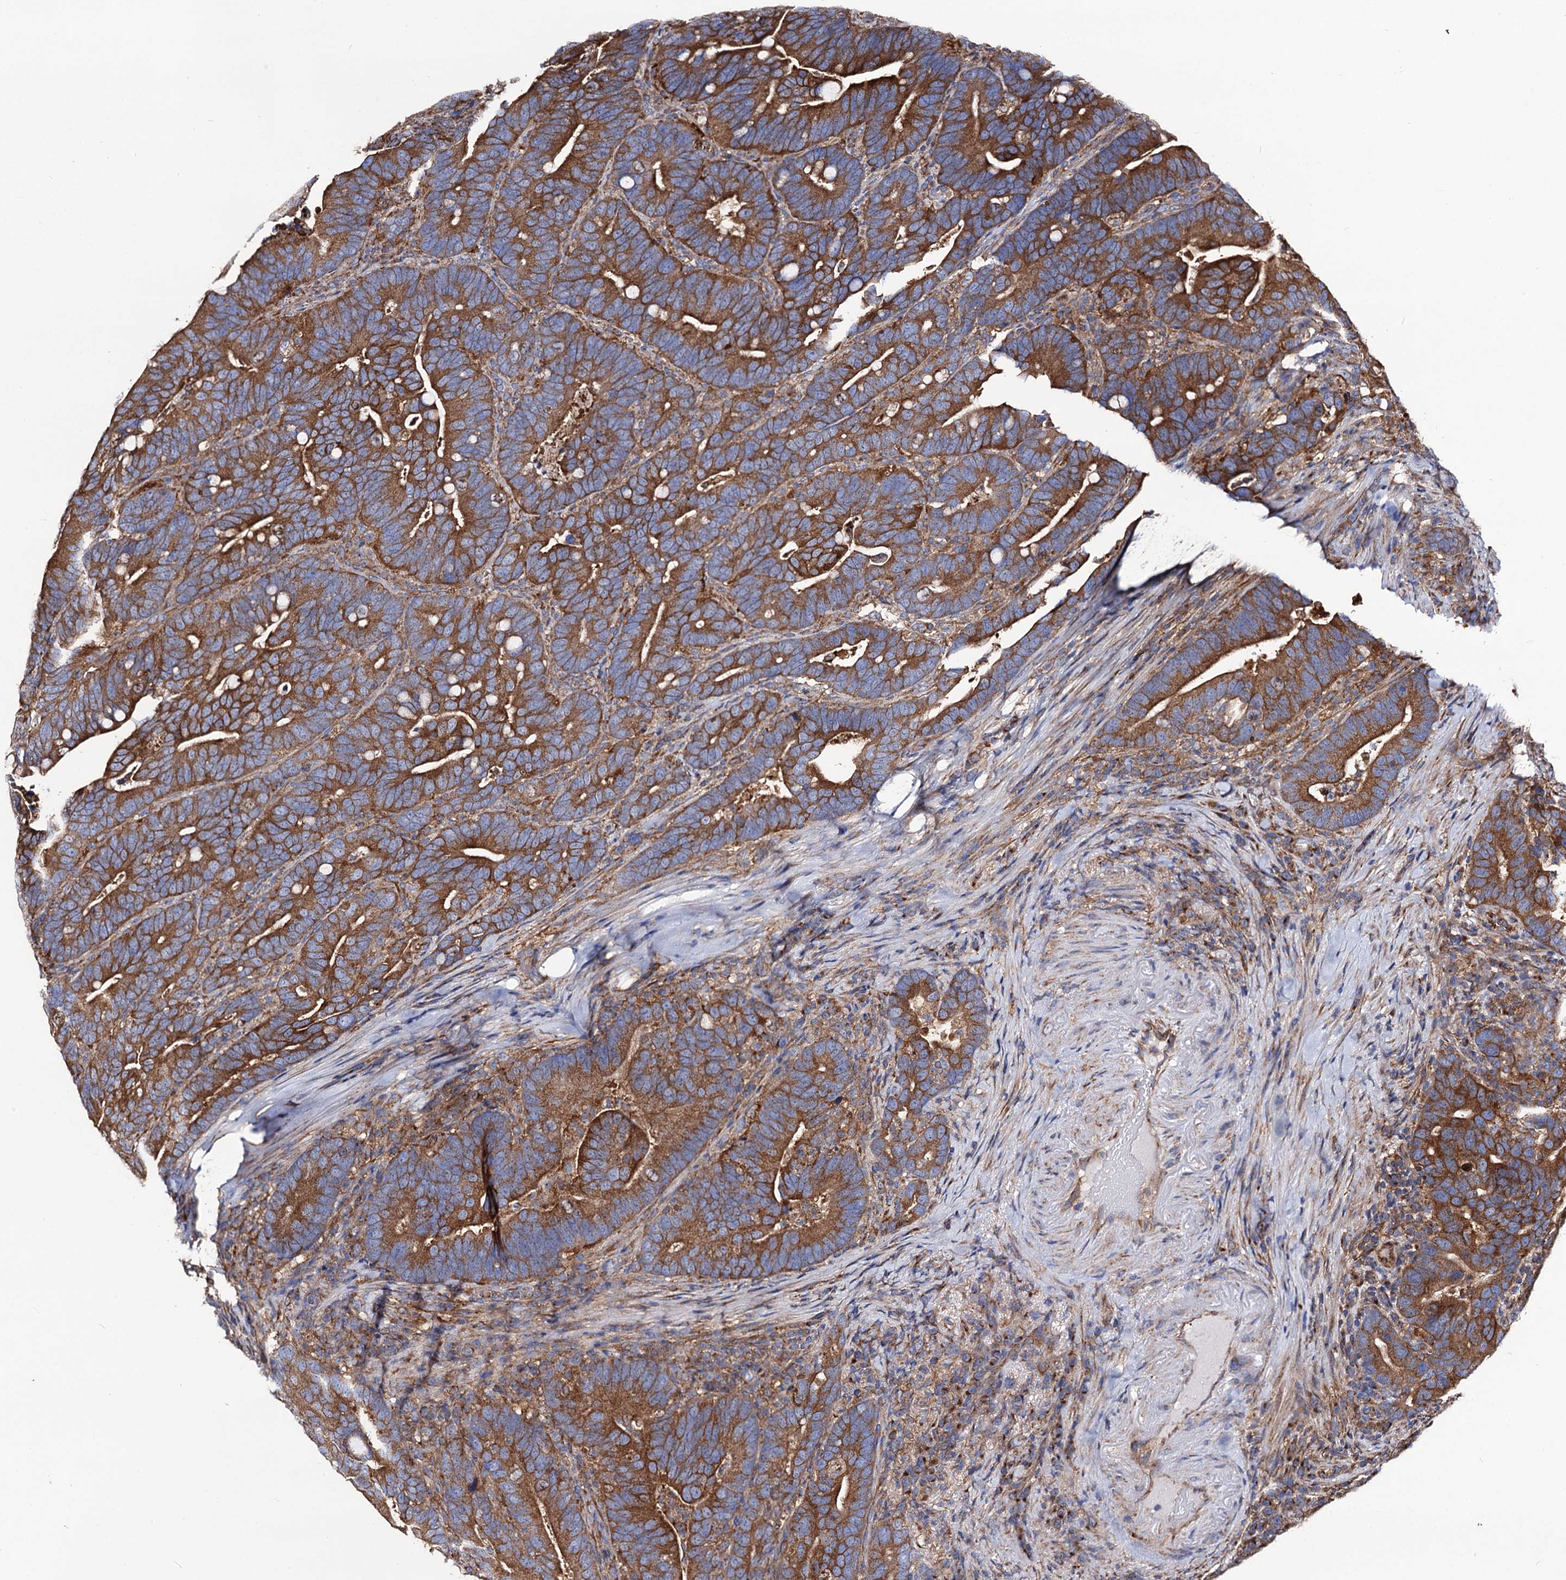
{"staining": {"intensity": "moderate", "quantity": ">75%", "location": "cytoplasmic/membranous"}, "tissue": "colorectal cancer", "cell_type": "Tumor cells", "image_type": "cancer", "snomed": [{"axis": "morphology", "description": "Adenocarcinoma, NOS"}, {"axis": "topography", "description": "Colon"}], "caption": "Immunohistochemistry (IHC) histopathology image of neoplastic tissue: human colorectal cancer (adenocarcinoma) stained using IHC shows medium levels of moderate protein expression localized specifically in the cytoplasmic/membranous of tumor cells, appearing as a cytoplasmic/membranous brown color.", "gene": "DYDC1", "patient": {"sex": "female", "age": 66}}